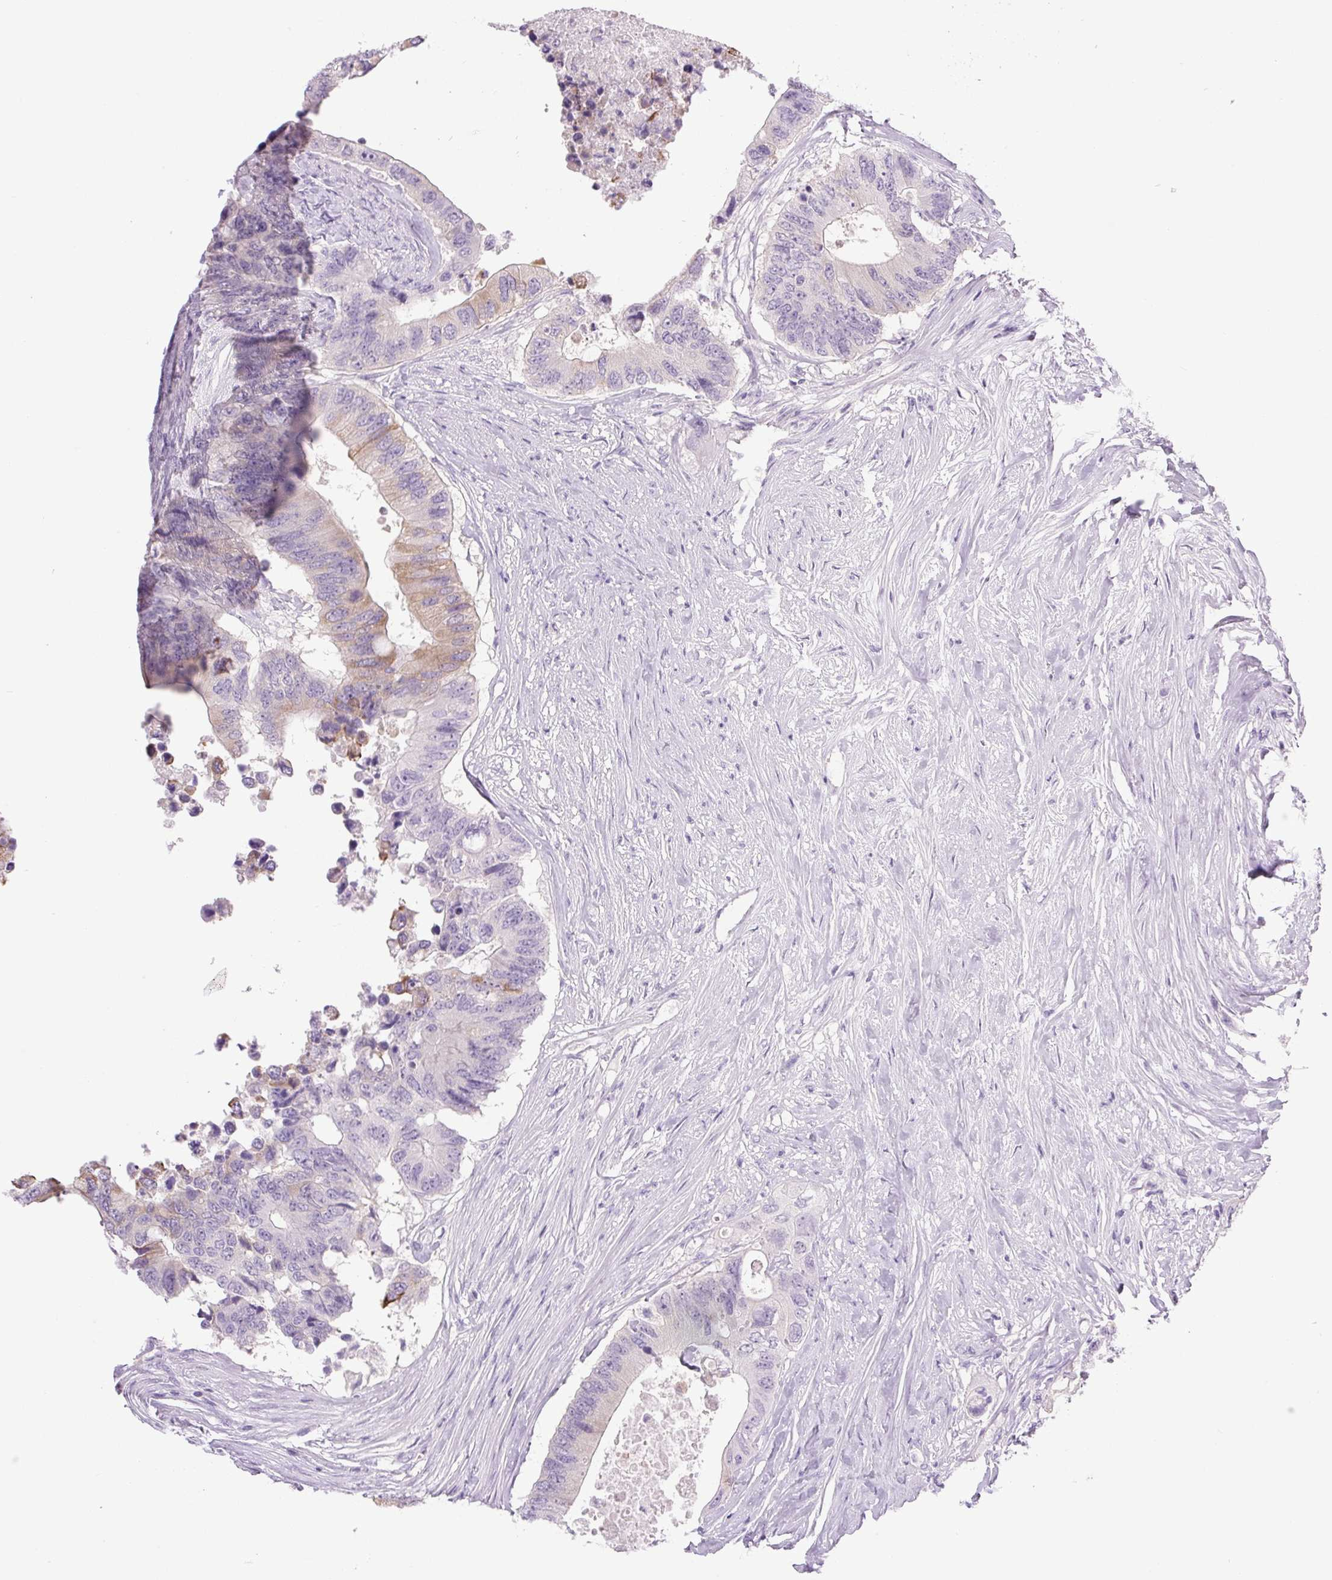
{"staining": {"intensity": "moderate", "quantity": "<25%", "location": "cytoplasmic/membranous"}, "tissue": "colorectal cancer", "cell_type": "Tumor cells", "image_type": "cancer", "snomed": [{"axis": "morphology", "description": "Adenocarcinoma, NOS"}, {"axis": "topography", "description": "Colon"}], "caption": "DAB (3,3'-diaminobenzidine) immunohistochemical staining of human adenocarcinoma (colorectal) exhibits moderate cytoplasmic/membranous protein positivity in approximately <25% of tumor cells. (DAB (3,3'-diaminobenzidine) IHC with brightfield microscopy, high magnification).", "gene": "COL9A2", "patient": {"sex": "male", "age": 71}}